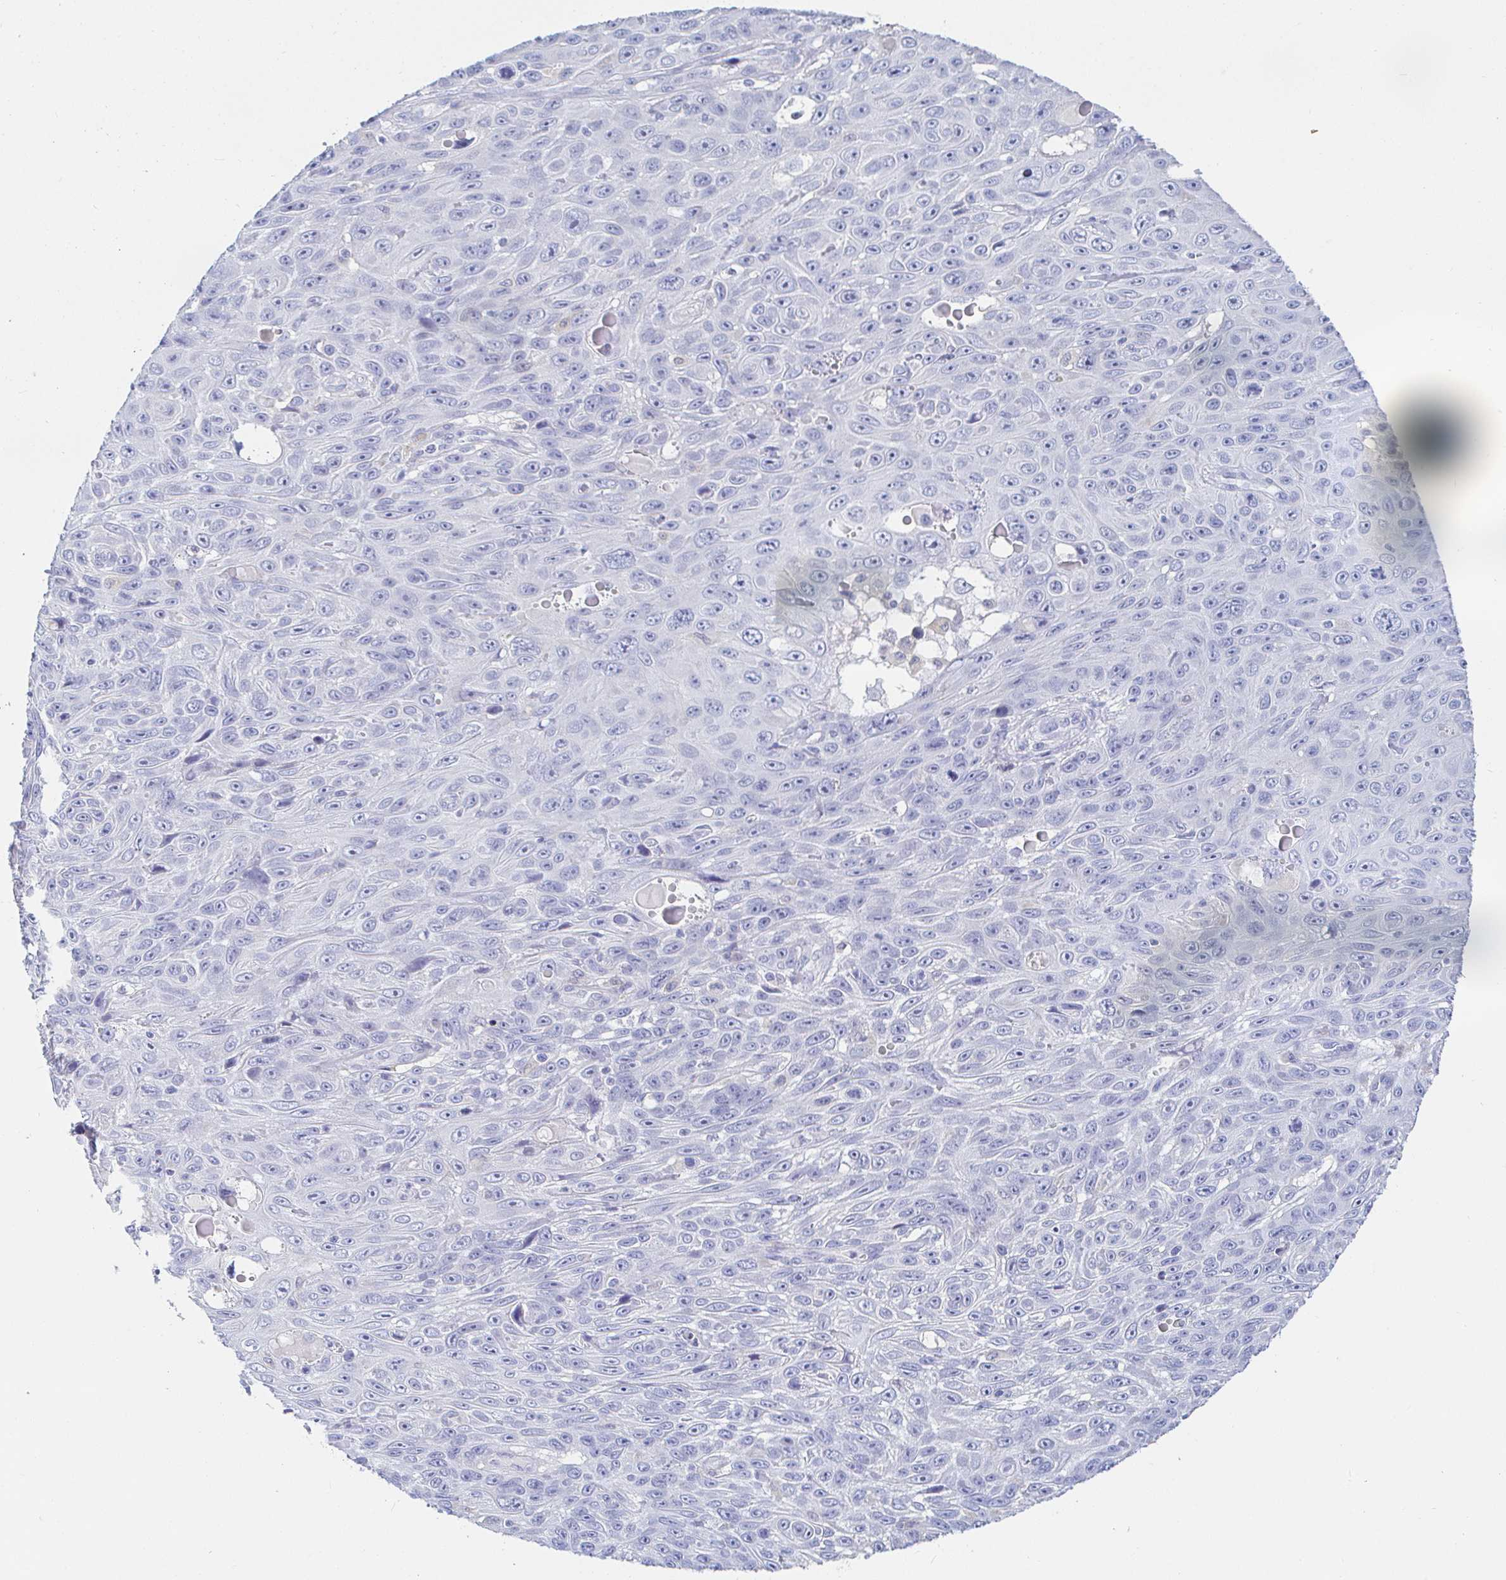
{"staining": {"intensity": "negative", "quantity": "none", "location": "none"}, "tissue": "skin cancer", "cell_type": "Tumor cells", "image_type": "cancer", "snomed": [{"axis": "morphology", "description": "Squamous cell carcinoma, NOS"}, {"axis": "topography", "description": "Skin"}], "caption": "This is an IHC photomicrograph of skin cancer. There is no positivity in tumor cells.", "gene": "PDE6B", "patient": {"sex": "male", "age": 82}}